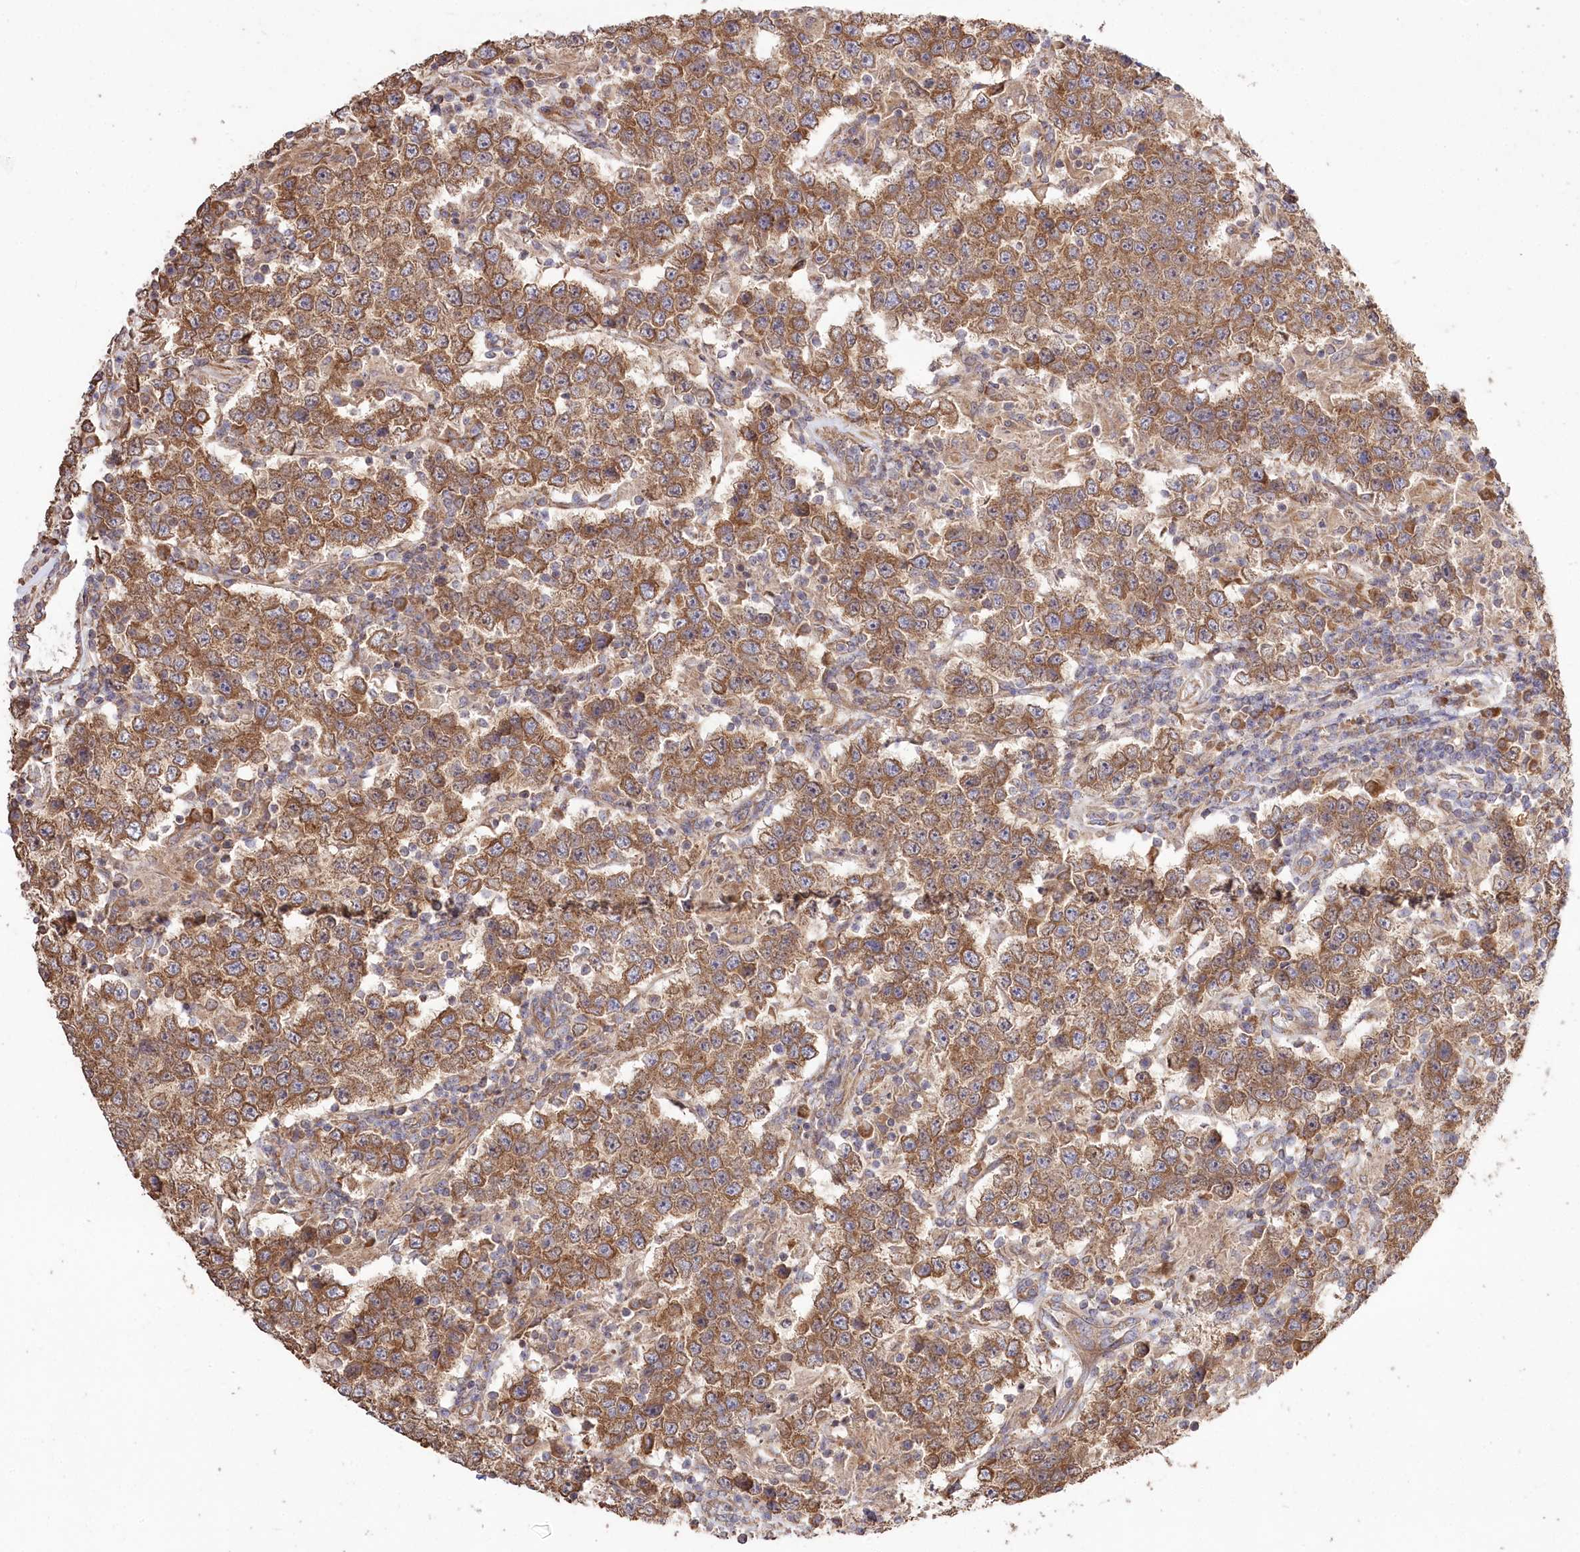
{"staining": {"intensity": "moderate", "quantity": ">75%", "location": "cytoplasmic/membranous"}, "tissue": "testis cancer", "cell_type": "Tumor cells", "image_type": "cancer", "snomed": [{"axis": "morphology", "description": "Normal tissue, NOS"}, {"axis": "morphology", "description": "Urothelial carcinoma, High grade"}, {"axis": "morphology", "description": "Seminoma, NOS"}, {"axis": "morphology", "description": "Carcinoma, Embryonal, NOS"}, {"axis": "topography", "description": "Urinary bladder"}, {"axis": "topography", "description": "Testis"}], "caption": "A brown stain shows moderate cytoplasmic/membranous staining of a protein in human testis seminoma tumor cells. (Brightfield microscopy of DAB IHC at high magnification).", "gene": "PRSS53", "patient": {"sex": "male", "age": 41}}